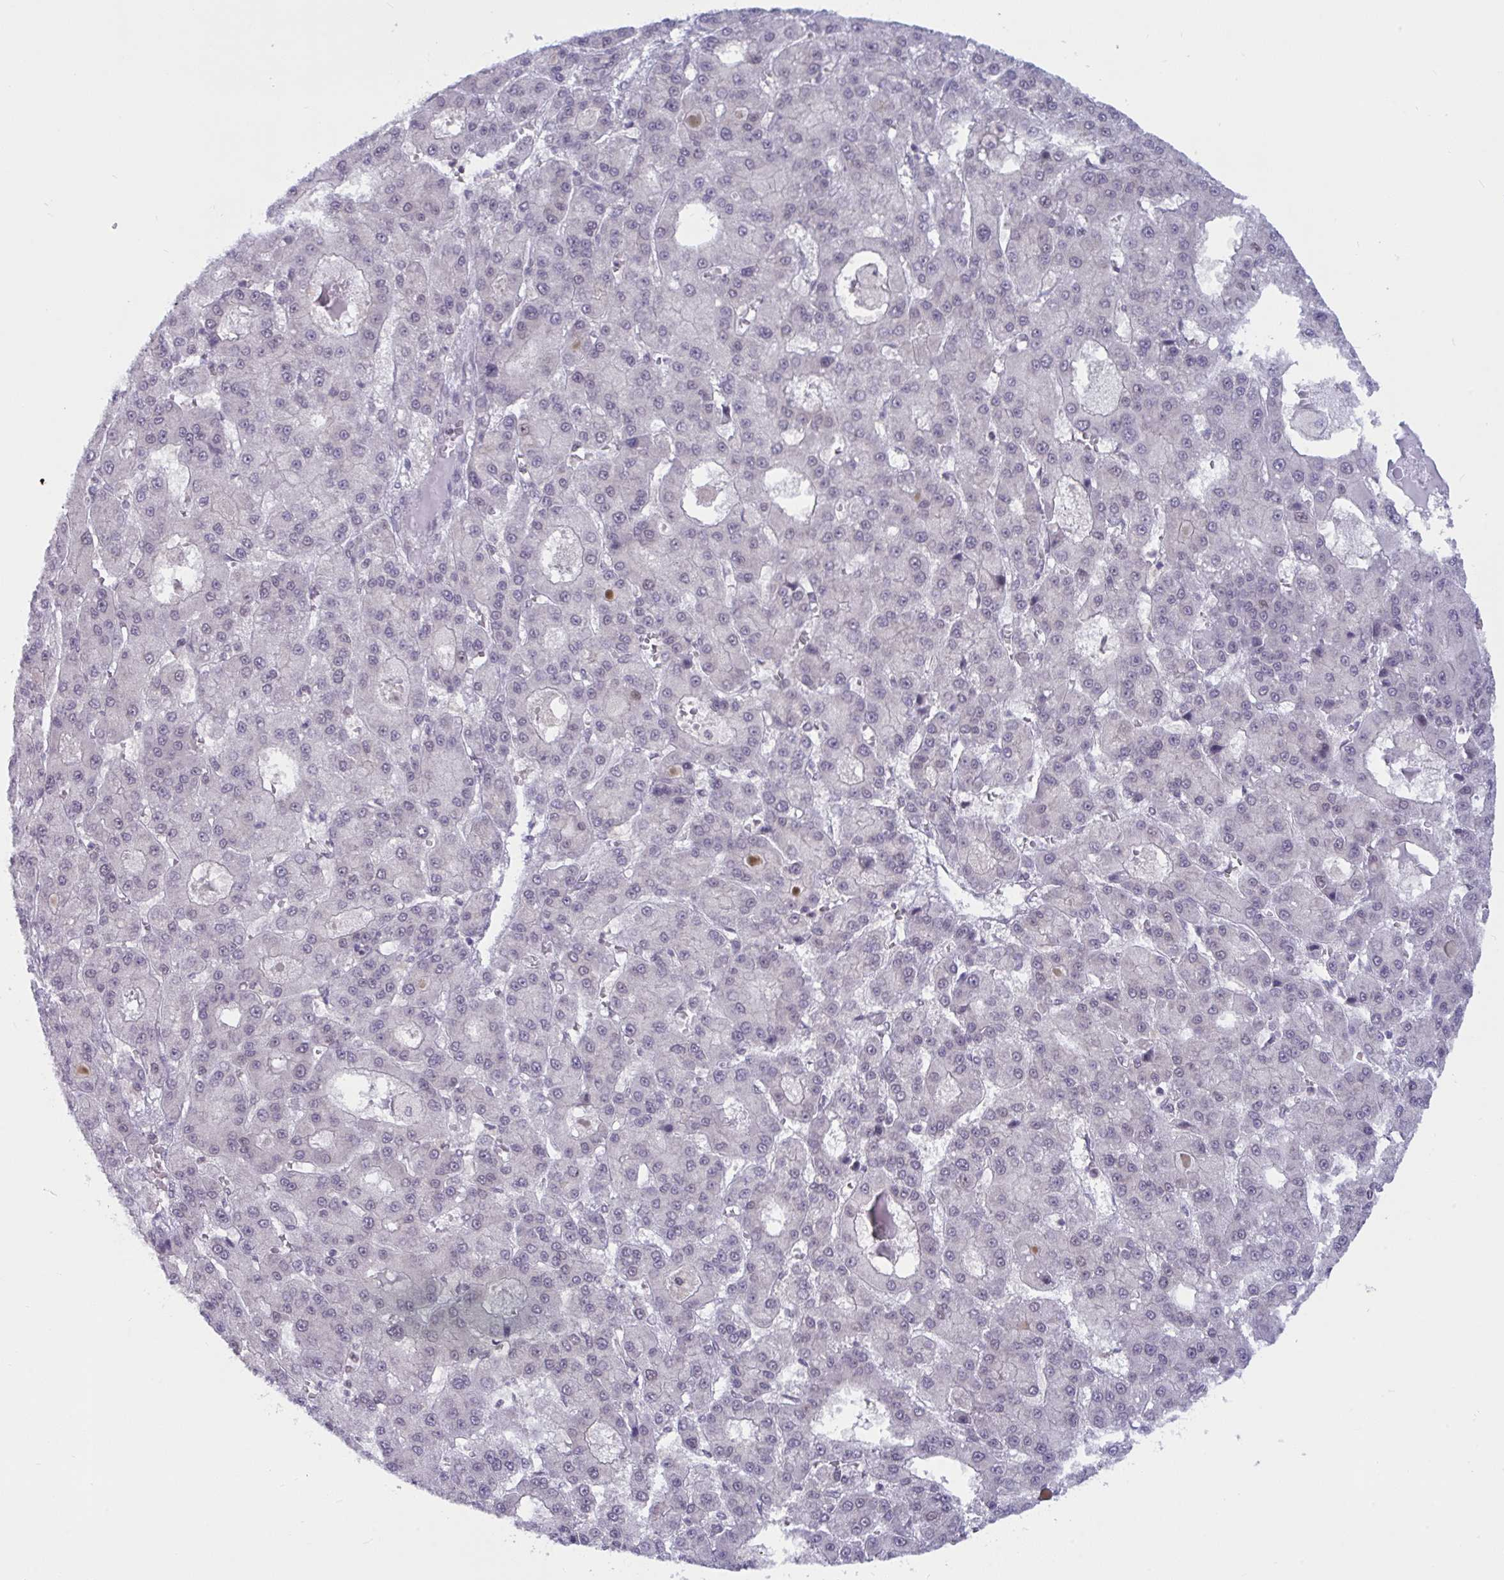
{"staining": {"intensity": "negative", "quantity": "none", "location": "none"}, "tissue": "liver cancer", "cell_type": "Tumor cells", "image_type": "cancer", "snomed": [{"axis": "morphology", "description": "Carcinoma, Hepatocellular, NOS"}, {"axis": "topography", "description": "Liver"}], "caption": "Liver hepatocellular carcinoma was stained to show a protein in brown. There is no significant staining in tumor cells.", "gene": "TSN", "patient": {"sex": "male", "age": 70}}